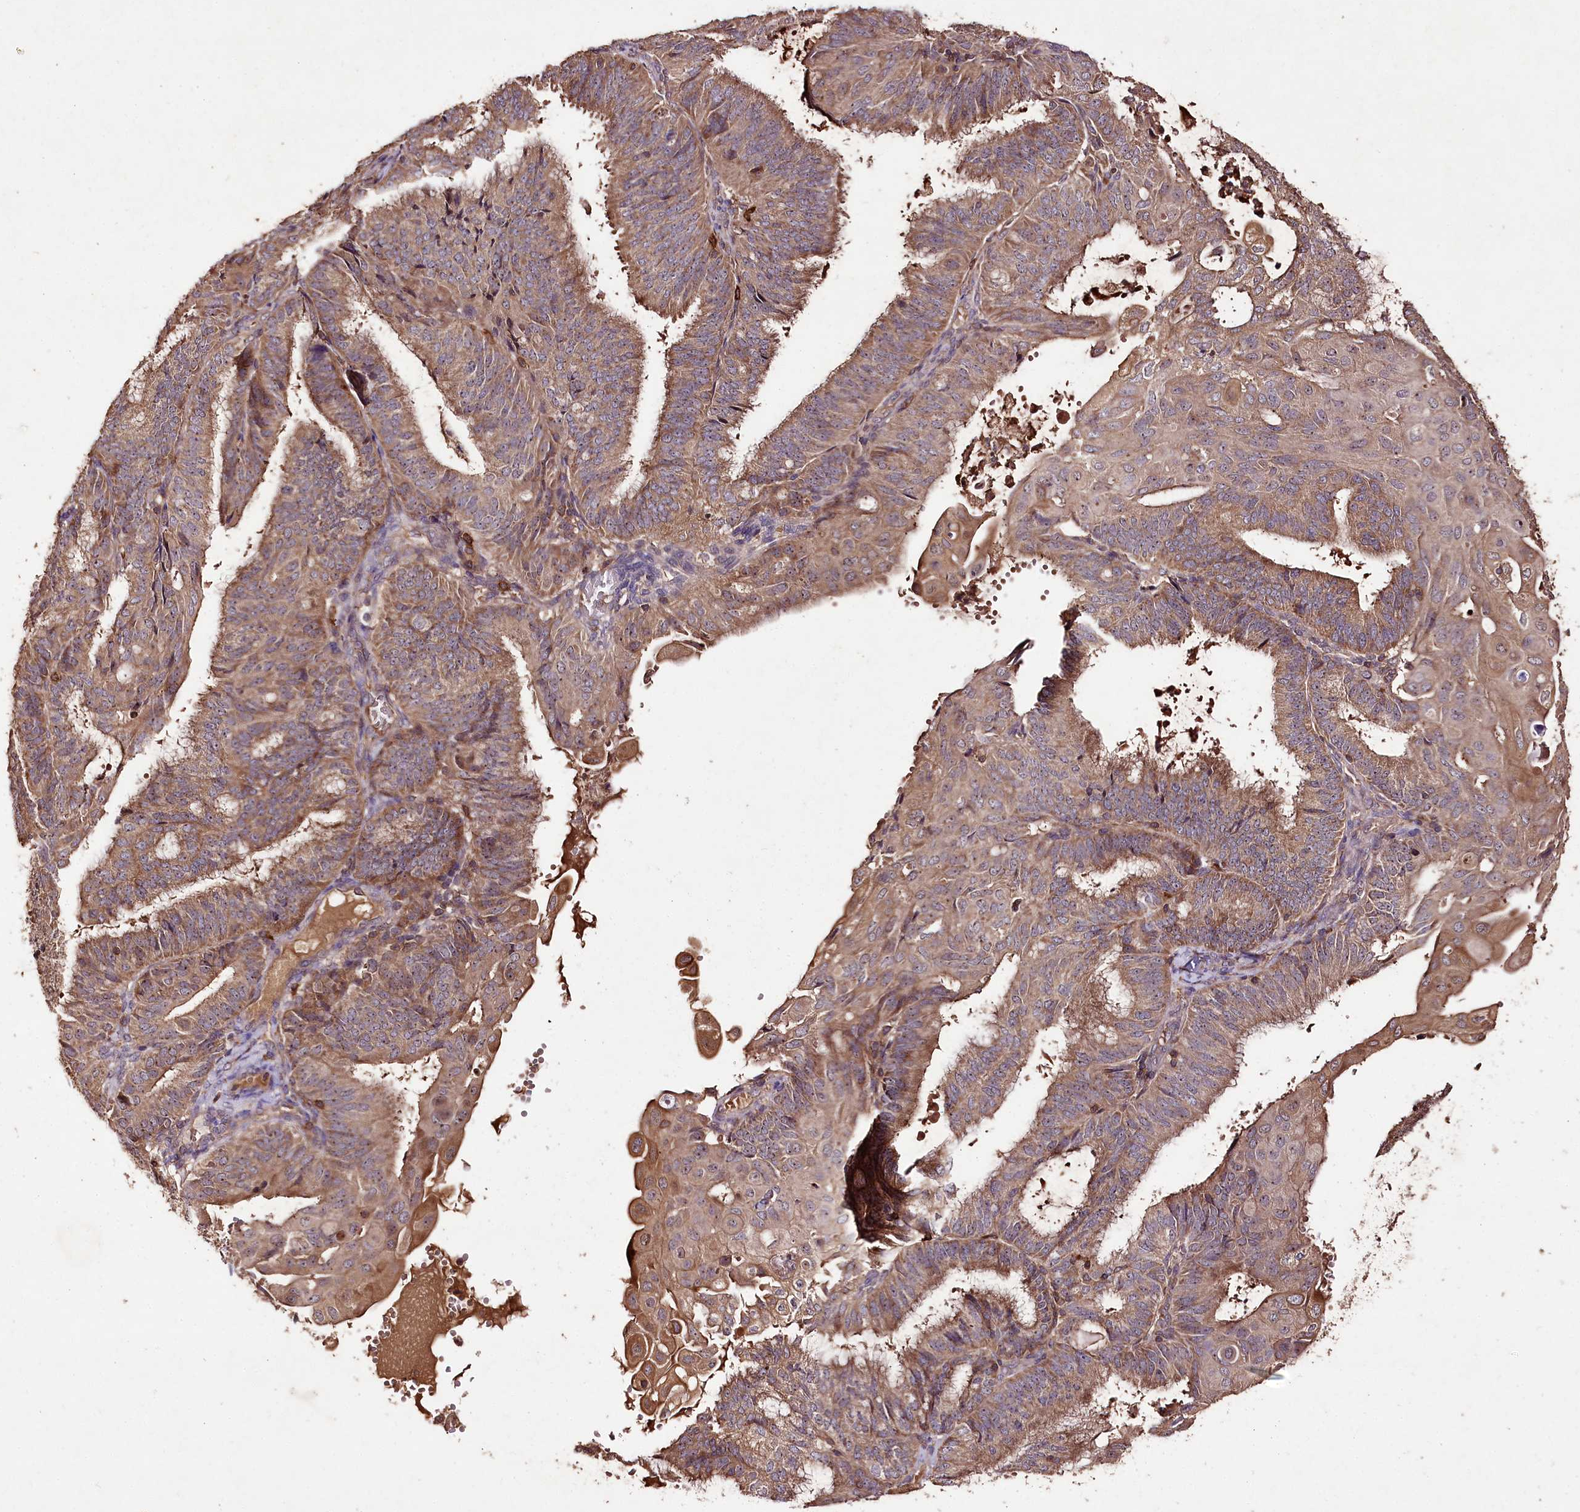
{"staining": {"intensity": "moderate", "quantity": ">75%", "location": "cytoplasmic/membranous"}, "tissue": "endometrial cancer", "cell_type": "Tumor cells", "image_type": "cancer", "snomed": [{"axis": "morphology", "description": "Adenocarcinoma, NOS"}, {"axis": "topography", "description": "Endometrium"}], "caption": "Endometrial adenocarcinoma was stained to show a protein in brown. There is medium levels of moderate cytoplasmic/membranous positivity in approximately >75% of tumor cells.", "gene": "FAM53B", "patient": {"sex": "female", "age": 49}}